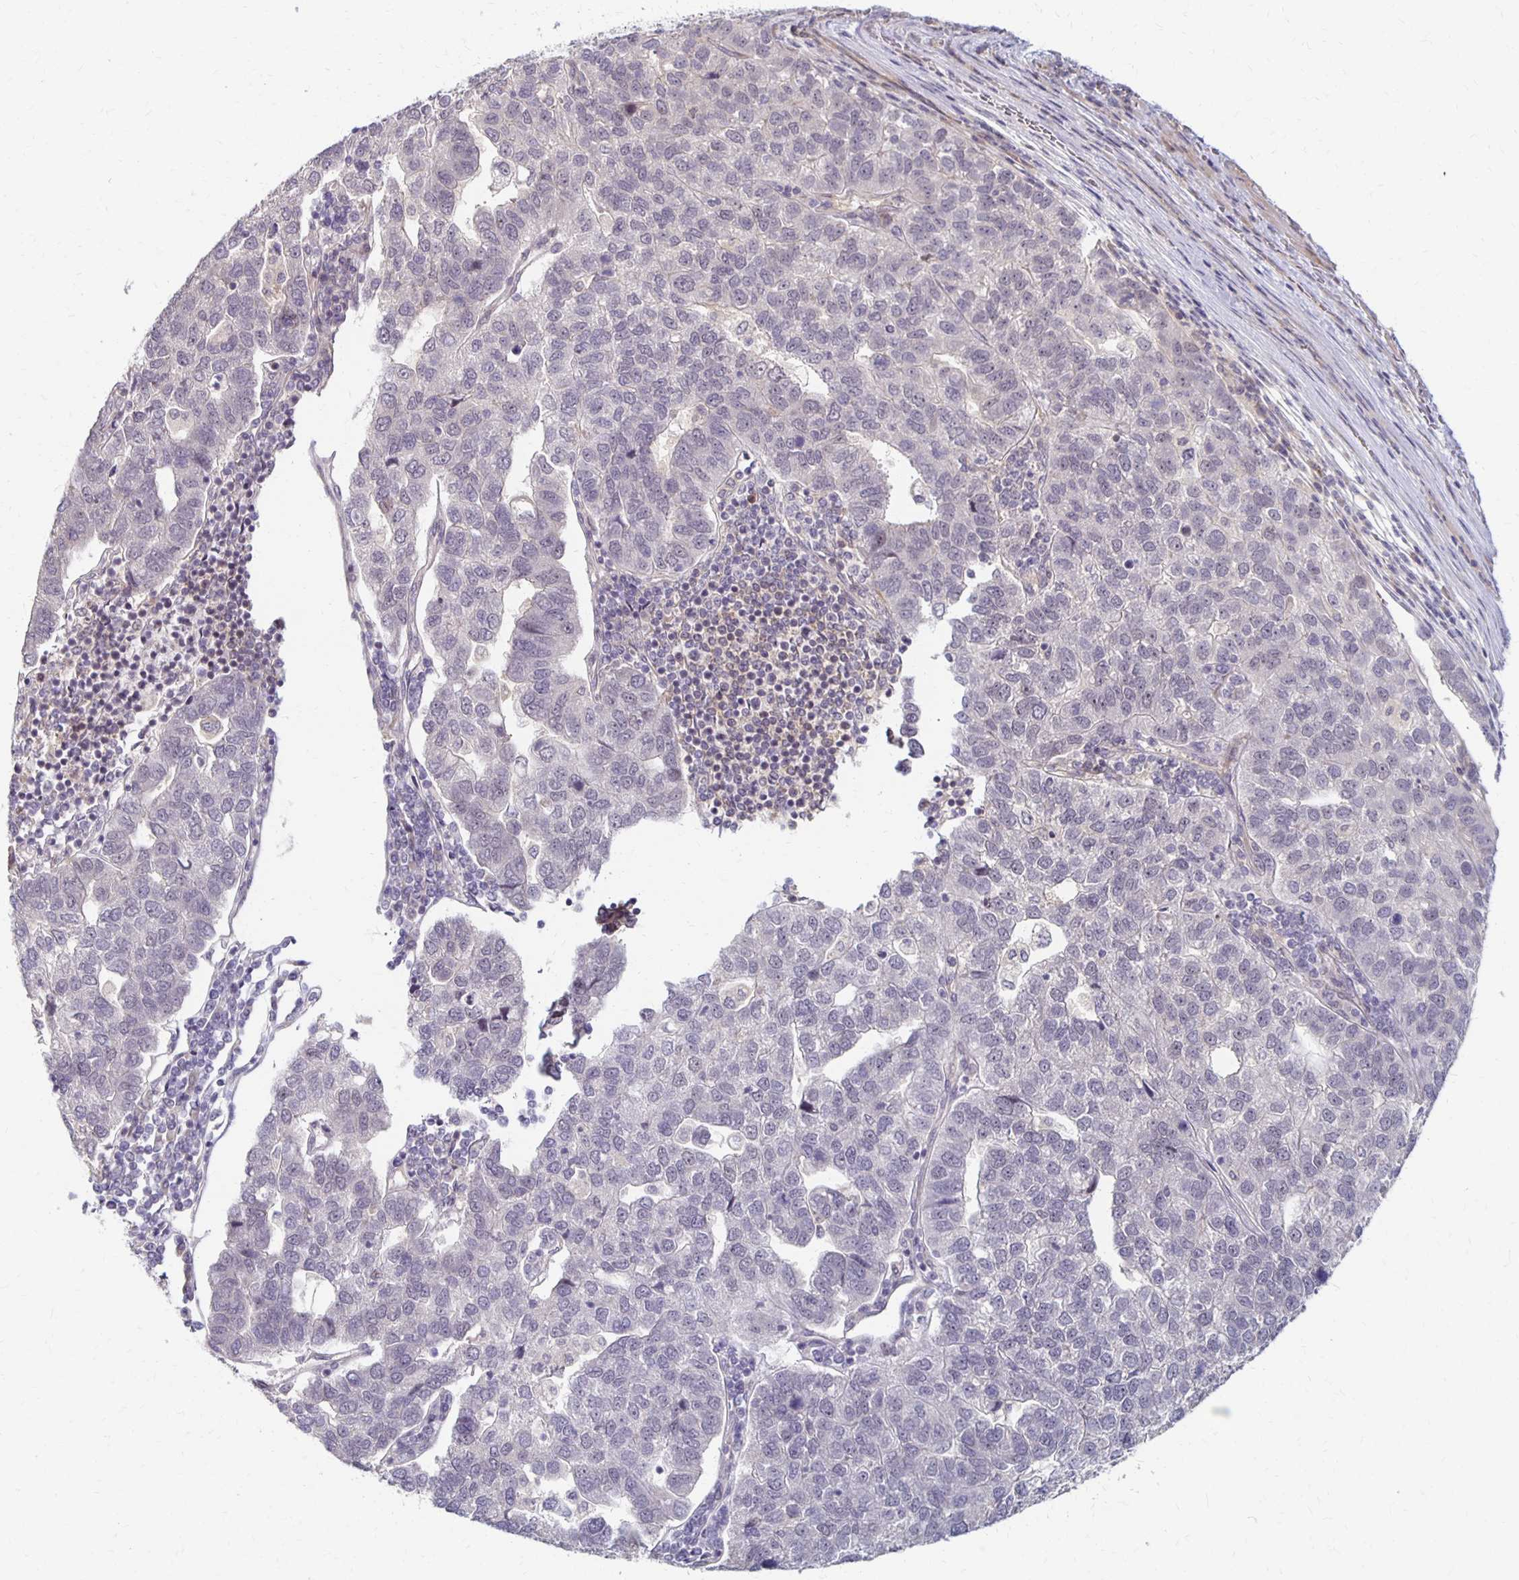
{"staining": {"intensity": "negative", "quantity": "none", "location": "none"}, "tissue": "pancreatic cancer", "cell_type": "Tumor cells", "image_type": "cancer", "snomed": [{"axis": "morphology", "description": "Adenocarcinoma, NOS"}, {"axis": "topography", "description": "Pancreas"}], "caption": "Protein analysis of pancreatic adenocarcinoma exhibits no significant staining in tumor cells. (Stains: DAB (3,3'-diaminobenzidine) immunohistochemistry with hematoxylin counter stain, Microscopy: brightfield microscopy at high magnification).", "gene": "PRKCB", "patient": {"sex": "female", "age": 61}}